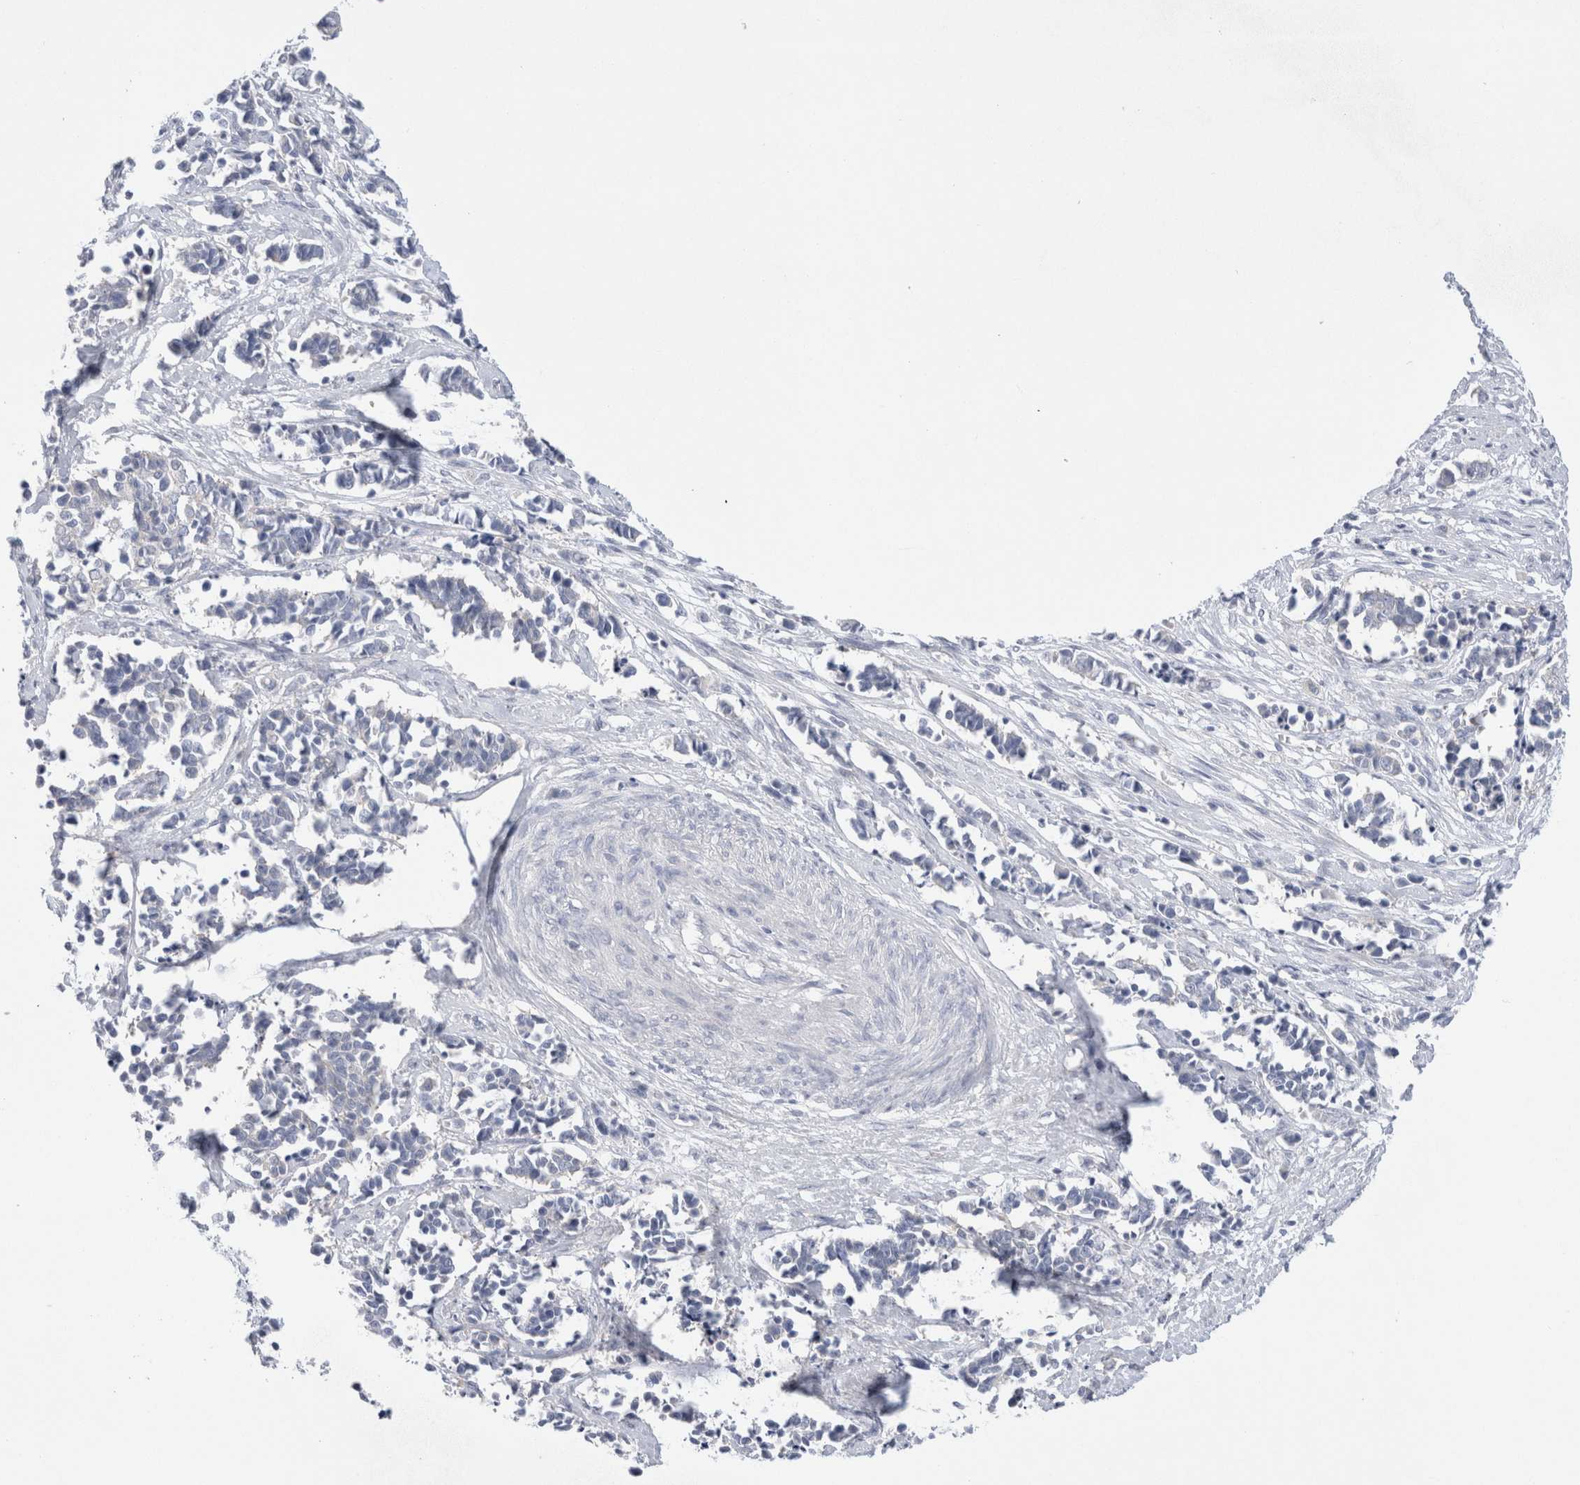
{"staining": {"intensity": "negative", "quantity": "none", "location": "none"}, "tissue": "cervical cancer", "cell_type": "Tumor cells", "image_type": "cancer", "snomed": [{"axis": "morphology", "description": "Normal tissue, NOS"}, {"axis": "morphology", "description": "Squamous cell carcinoma, NOS"}, {"axis": "topography", "description": "Cervix"}], "caption": "Cervical squamous cell carcinoma stained for a protein using immunohistochemistry (IHC) reveals no staining tumor cells.", "gene": "WIPF2", "patient": {"sex": "female", "age": 35}}